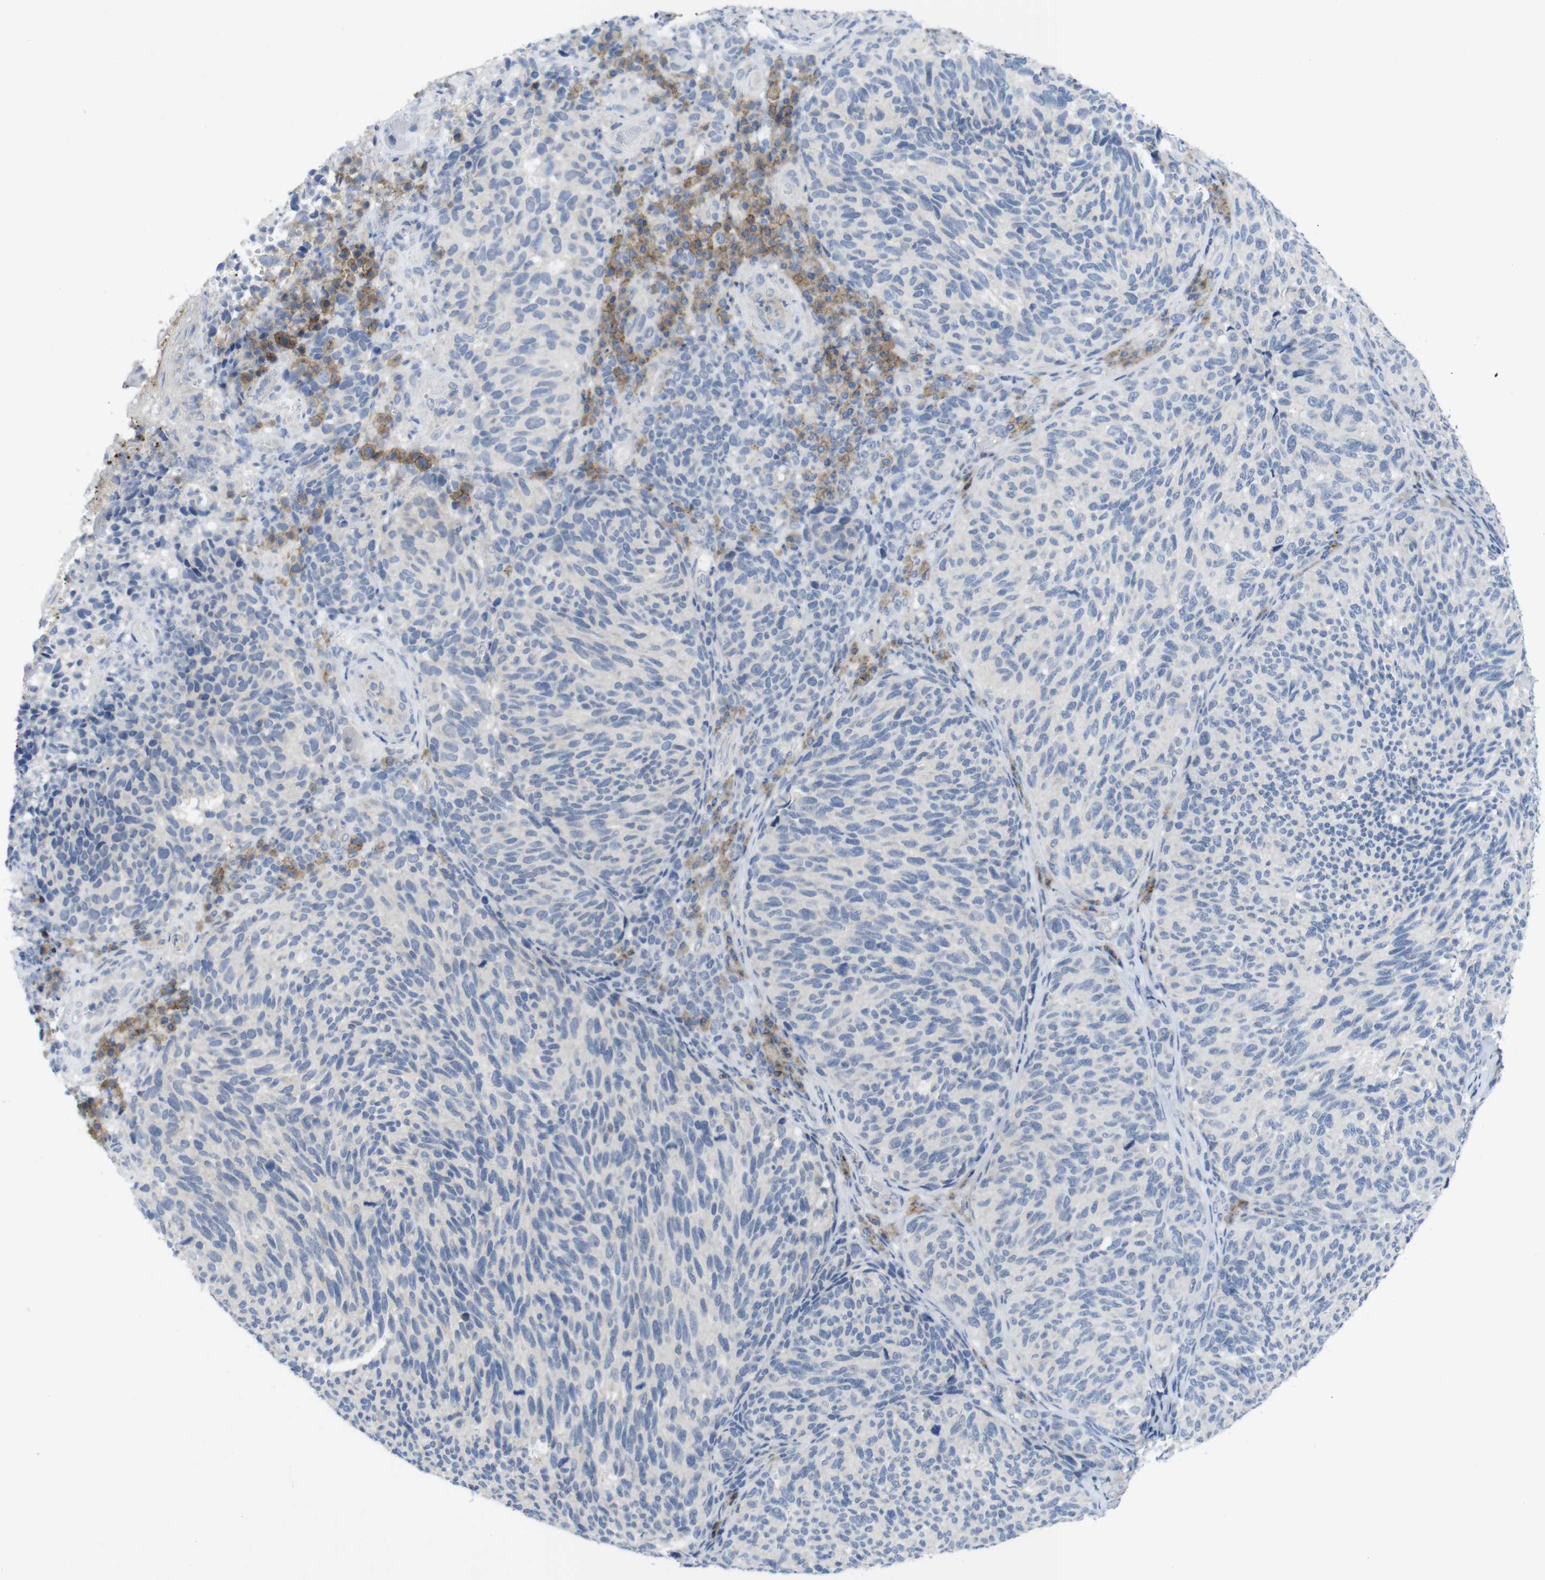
{"staining": {"intensity": "negative", "quantity": "none", "location": "none"}, "tissue": "melanoma", "cell_type": "Tumor cells", "image_type": "cancer", "snomed": [{"axis": "morphology", "description": "Malignant melanoma, NOS"}, {"axis": "topography", "description": "Skin"}], "caption": "IHC of human melanoma shows no positivity in tumor cells.", "gene": "SLAMF7", "patient": {"sex": "female", "age": 73}}